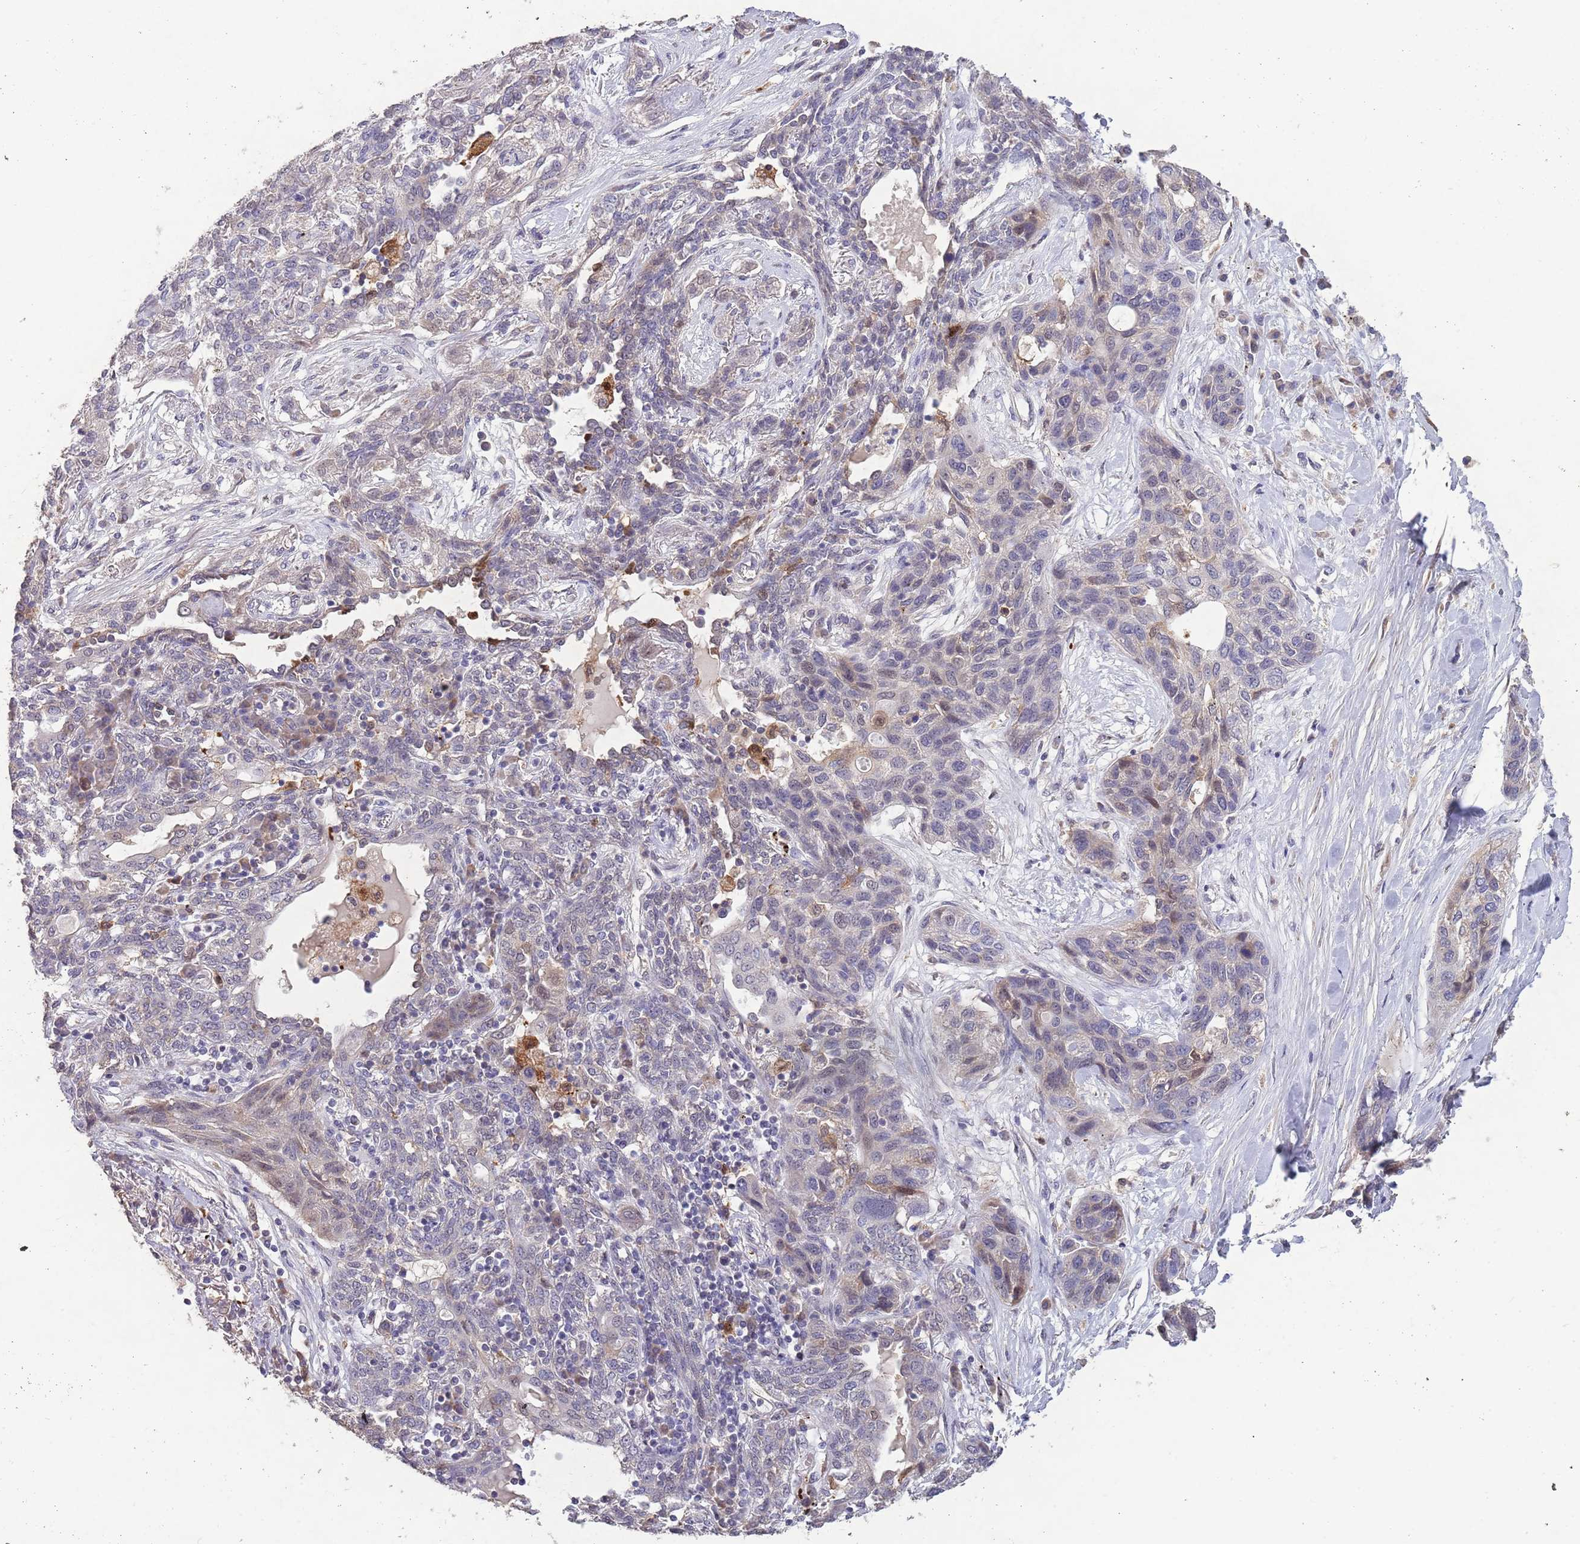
{"staining": {"intensity": "weak", "quantity": "<25%", "location": "cytoplasmic/membranous"}, "tissue": "lung cancer", "cell_type": "Tumor cells", "image_type": "cancer", "snomed": [{"axis": "morphology", "description": "Squamous cell carcinoma, NOS"}, {"axis": "topography", "description": "Lung"}], "caption": "The immunohistochemistry (IHC) histopathology image has no significant positivity in tumor cells of lung squamous cell carcinoma tissue. (DAB immunohistochemistry (IHC), high magnification).", "gene": "ZNF639", "patient": {"sex": "female", "age": 70}}